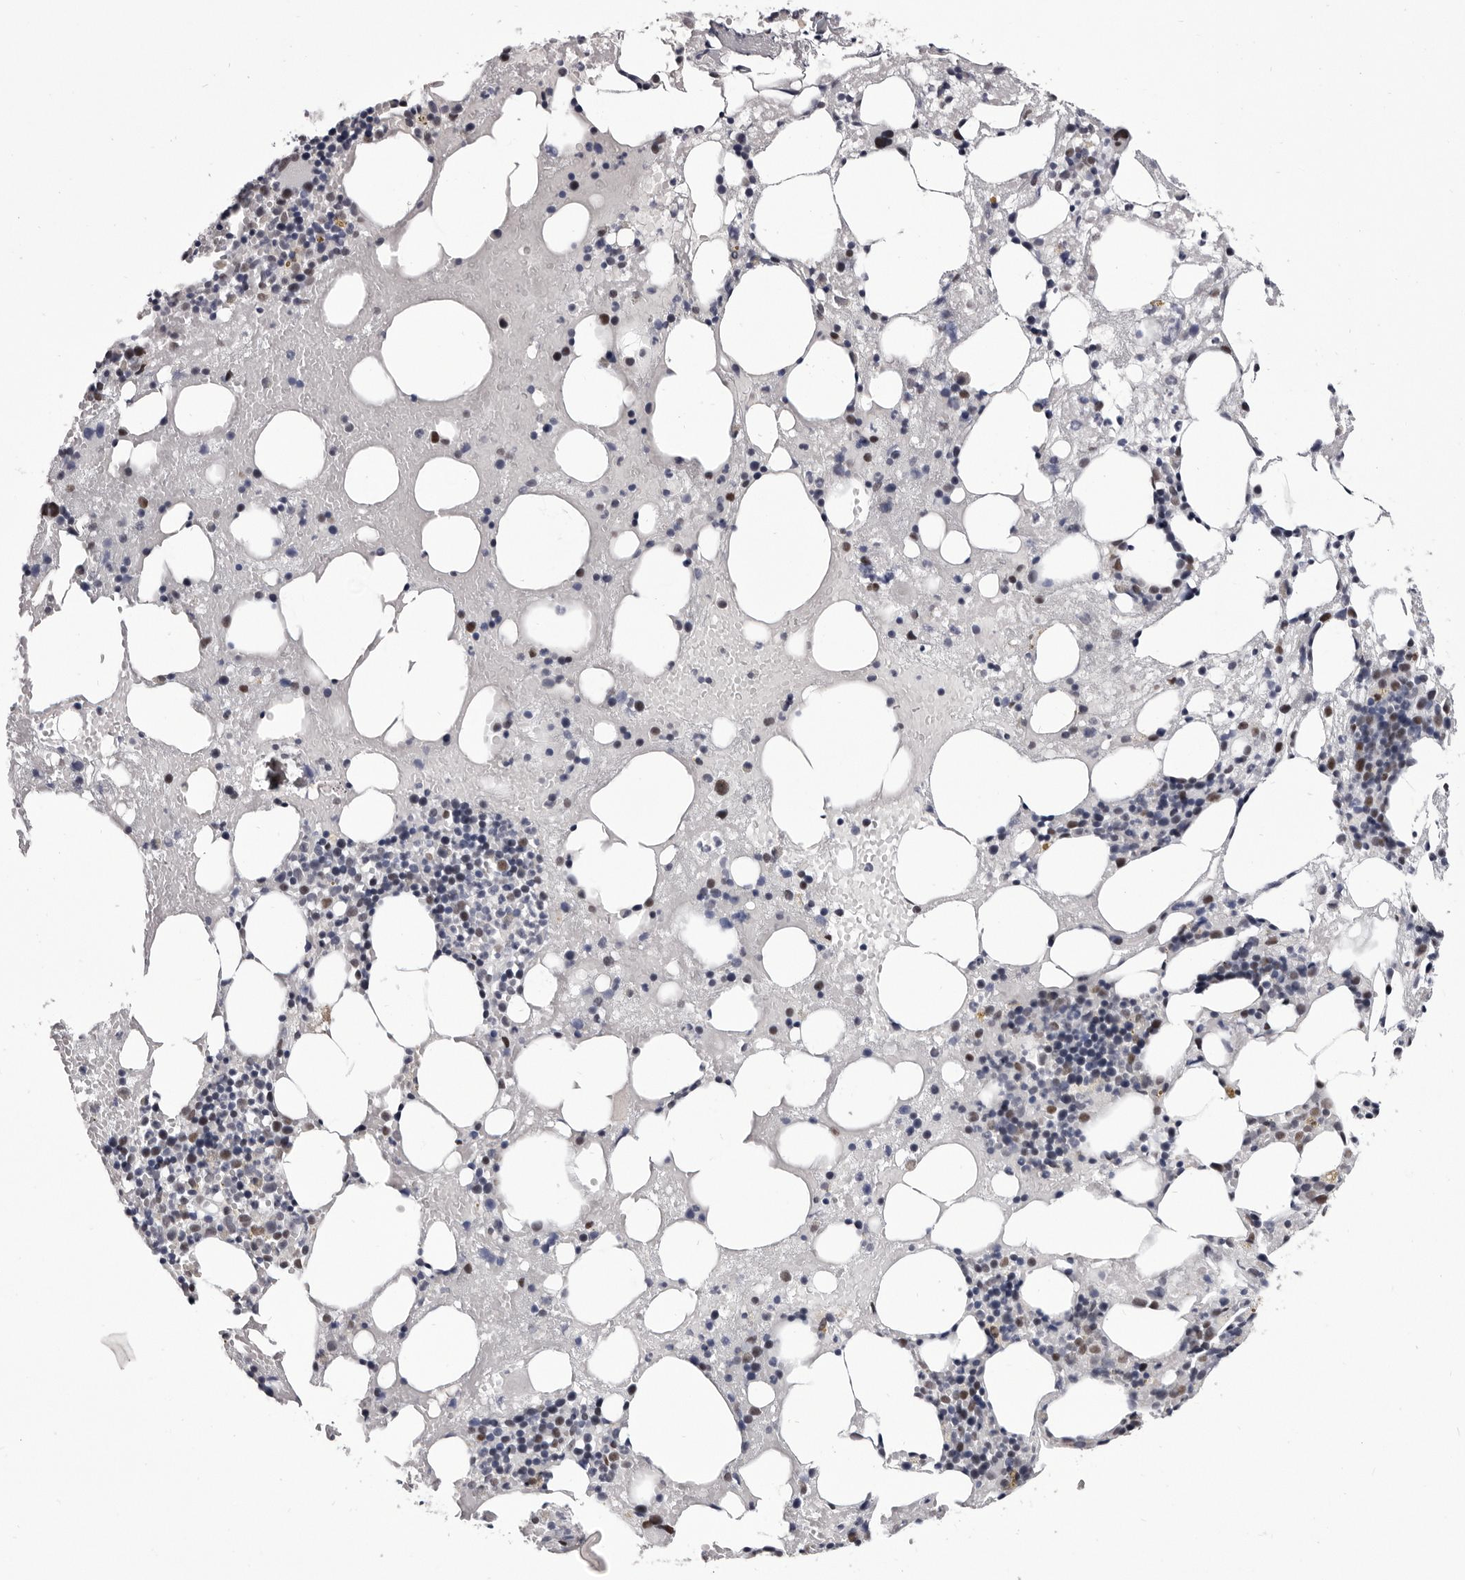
{"staining": {"intensity": "negative", "quantity": "none", "location": "none"}, "tissue": "bone marrow", "cell_type": "Hematopoietic cells", "image_type": "normal", "snomed": [{"axis": "morphology", "description": "Normal tissue, NOS"}, {"axis": "topography", "description": "Bone marrow"}], "caption": "IHC of benign human bone marrow exhibits no positivity in hematopoietic cells.", "gene": "ZNF326", "patient": {"sex": "male", "age": 48}}